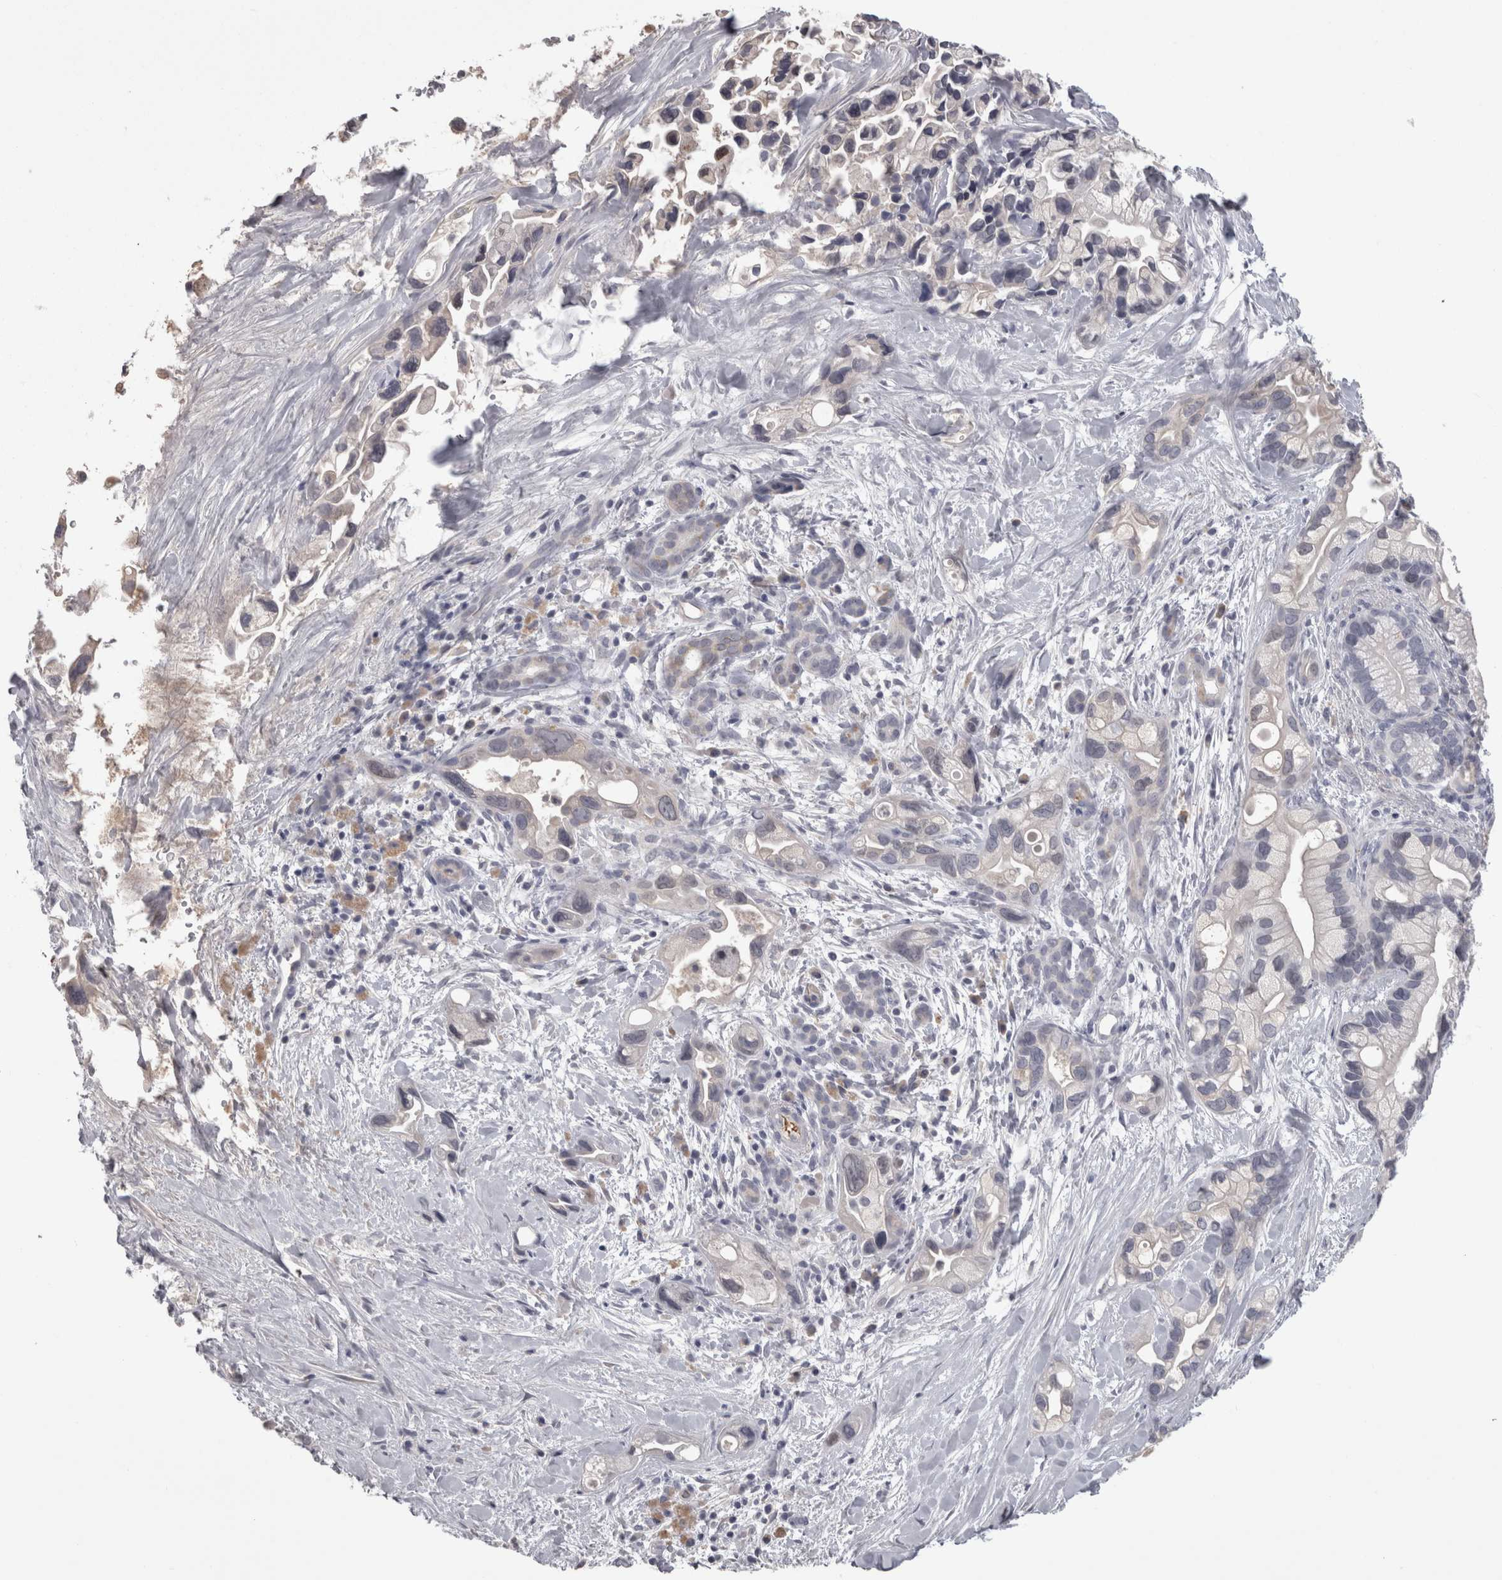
{"staining": {"intensity": "negative", "quantity": "none", "location": "none"}, "tissue": "pancreatic cancer", "cell_type": "Tumor cells", "image_type": "cancer", "snomed": [{"axis": "morphology", "description": "Adenocarcinoma, NOS"}, {"axis": "topography", "description": "Pancreas"}], "caption": "Tumor cells are negative for protein expression in human pancreatic adenocarcinoma. (Stains: DAB (3,3'-diaminobenzidine) immunohistochemistry with hematoxylin counter stain, Microscopy: brightfield microscopy at high magnification).", "gene": "SAA4", "patient": {"sex": "female", "age": 77}}